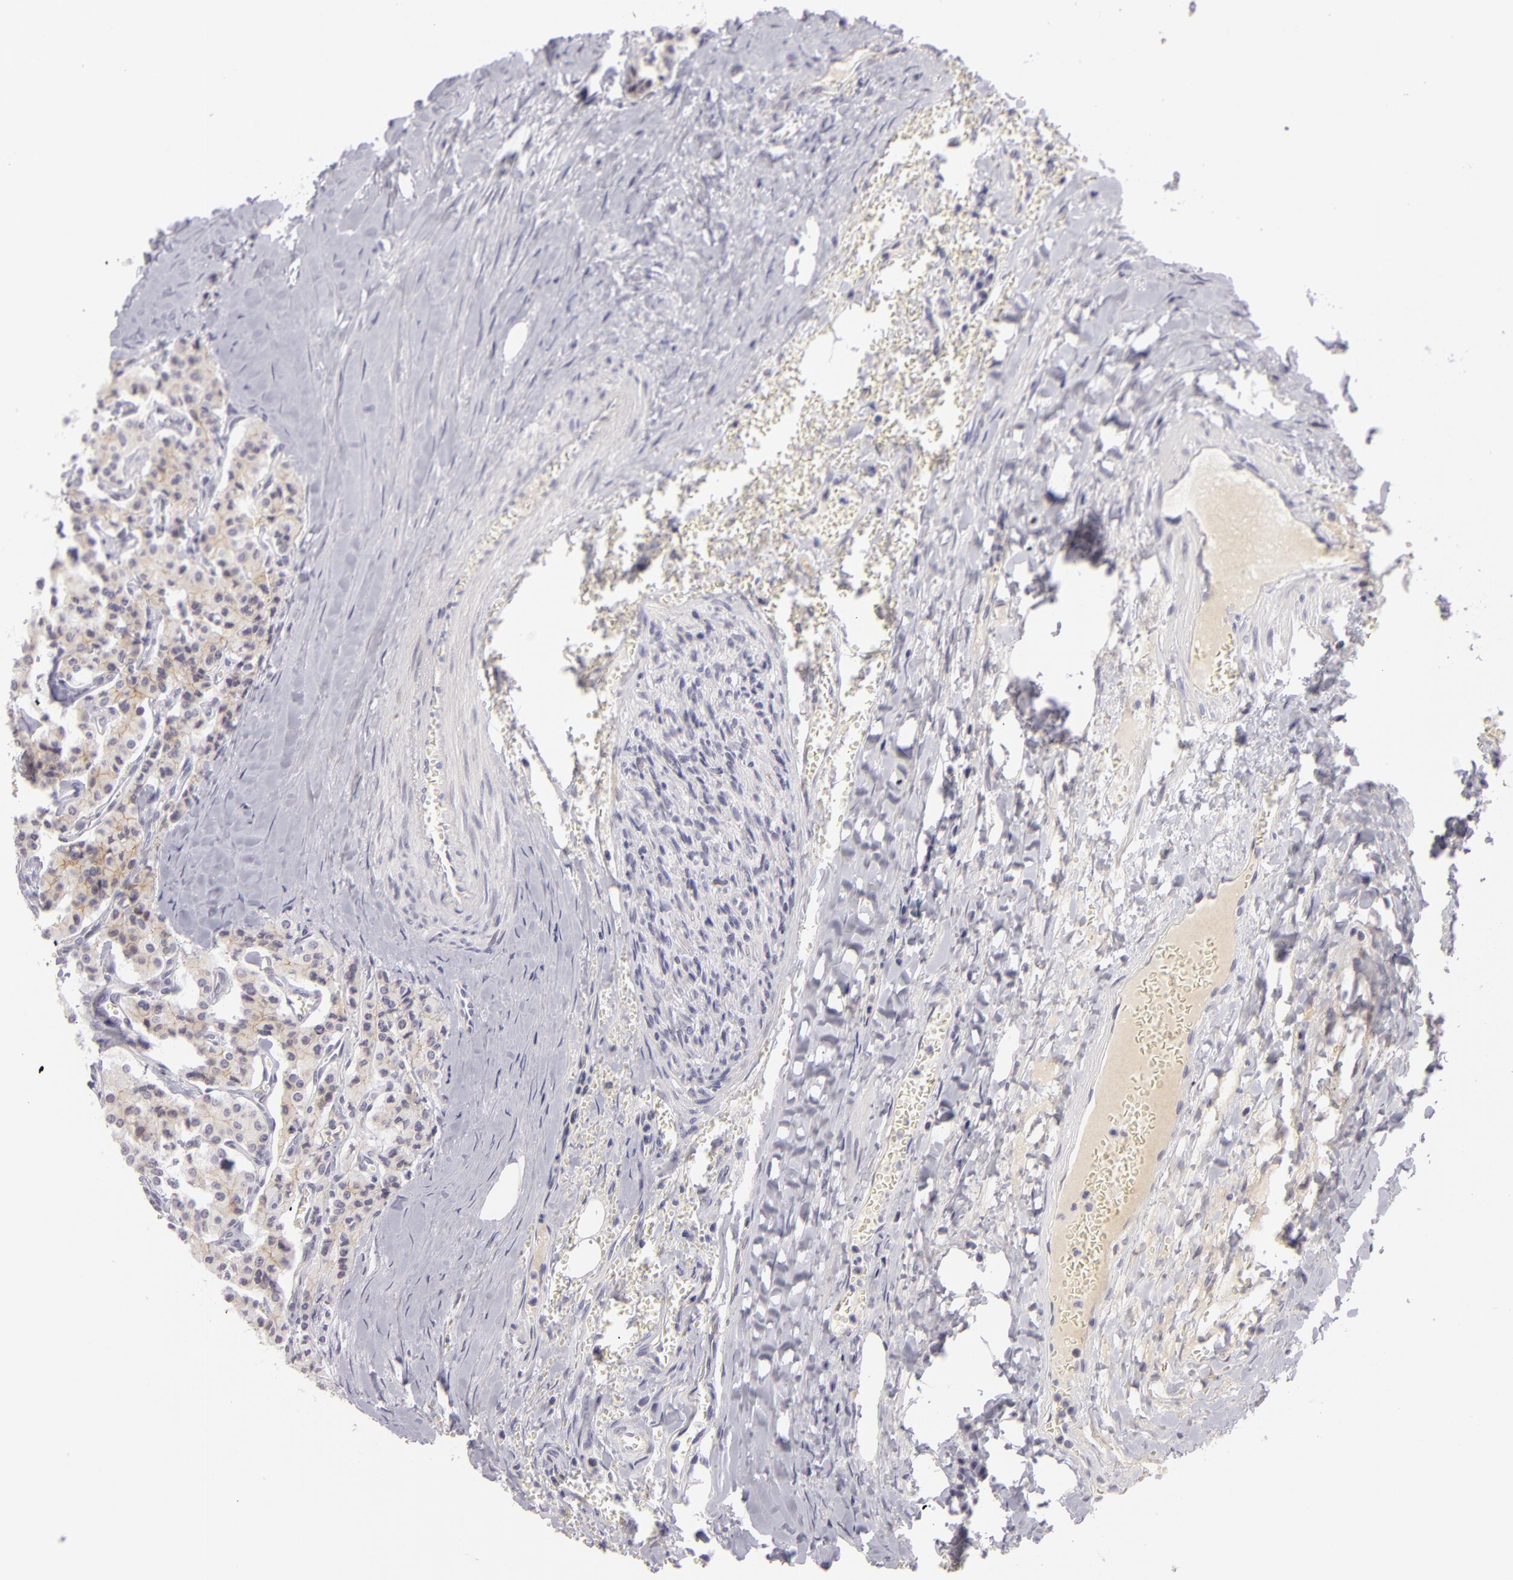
{"staining": {"intensity": "negative", "quantity": "none", "location": "none"}, "tissue": "carcinoid", "cell_type": "Tumor cells", "image_type": "cancer", "snomed": [{"axis": "morphology", "description": "Carcinoid, malignant, NOS"}, {"axis": "topography", "description": "Bronchus"}], "caption": "A high-resolution photomicrograph shows IHC staining of malignant carcinoid, which displays no significant positivity in tumor cells.", "gene": "CTNNB1", "patient": {"sex": "male", "age": 55}}